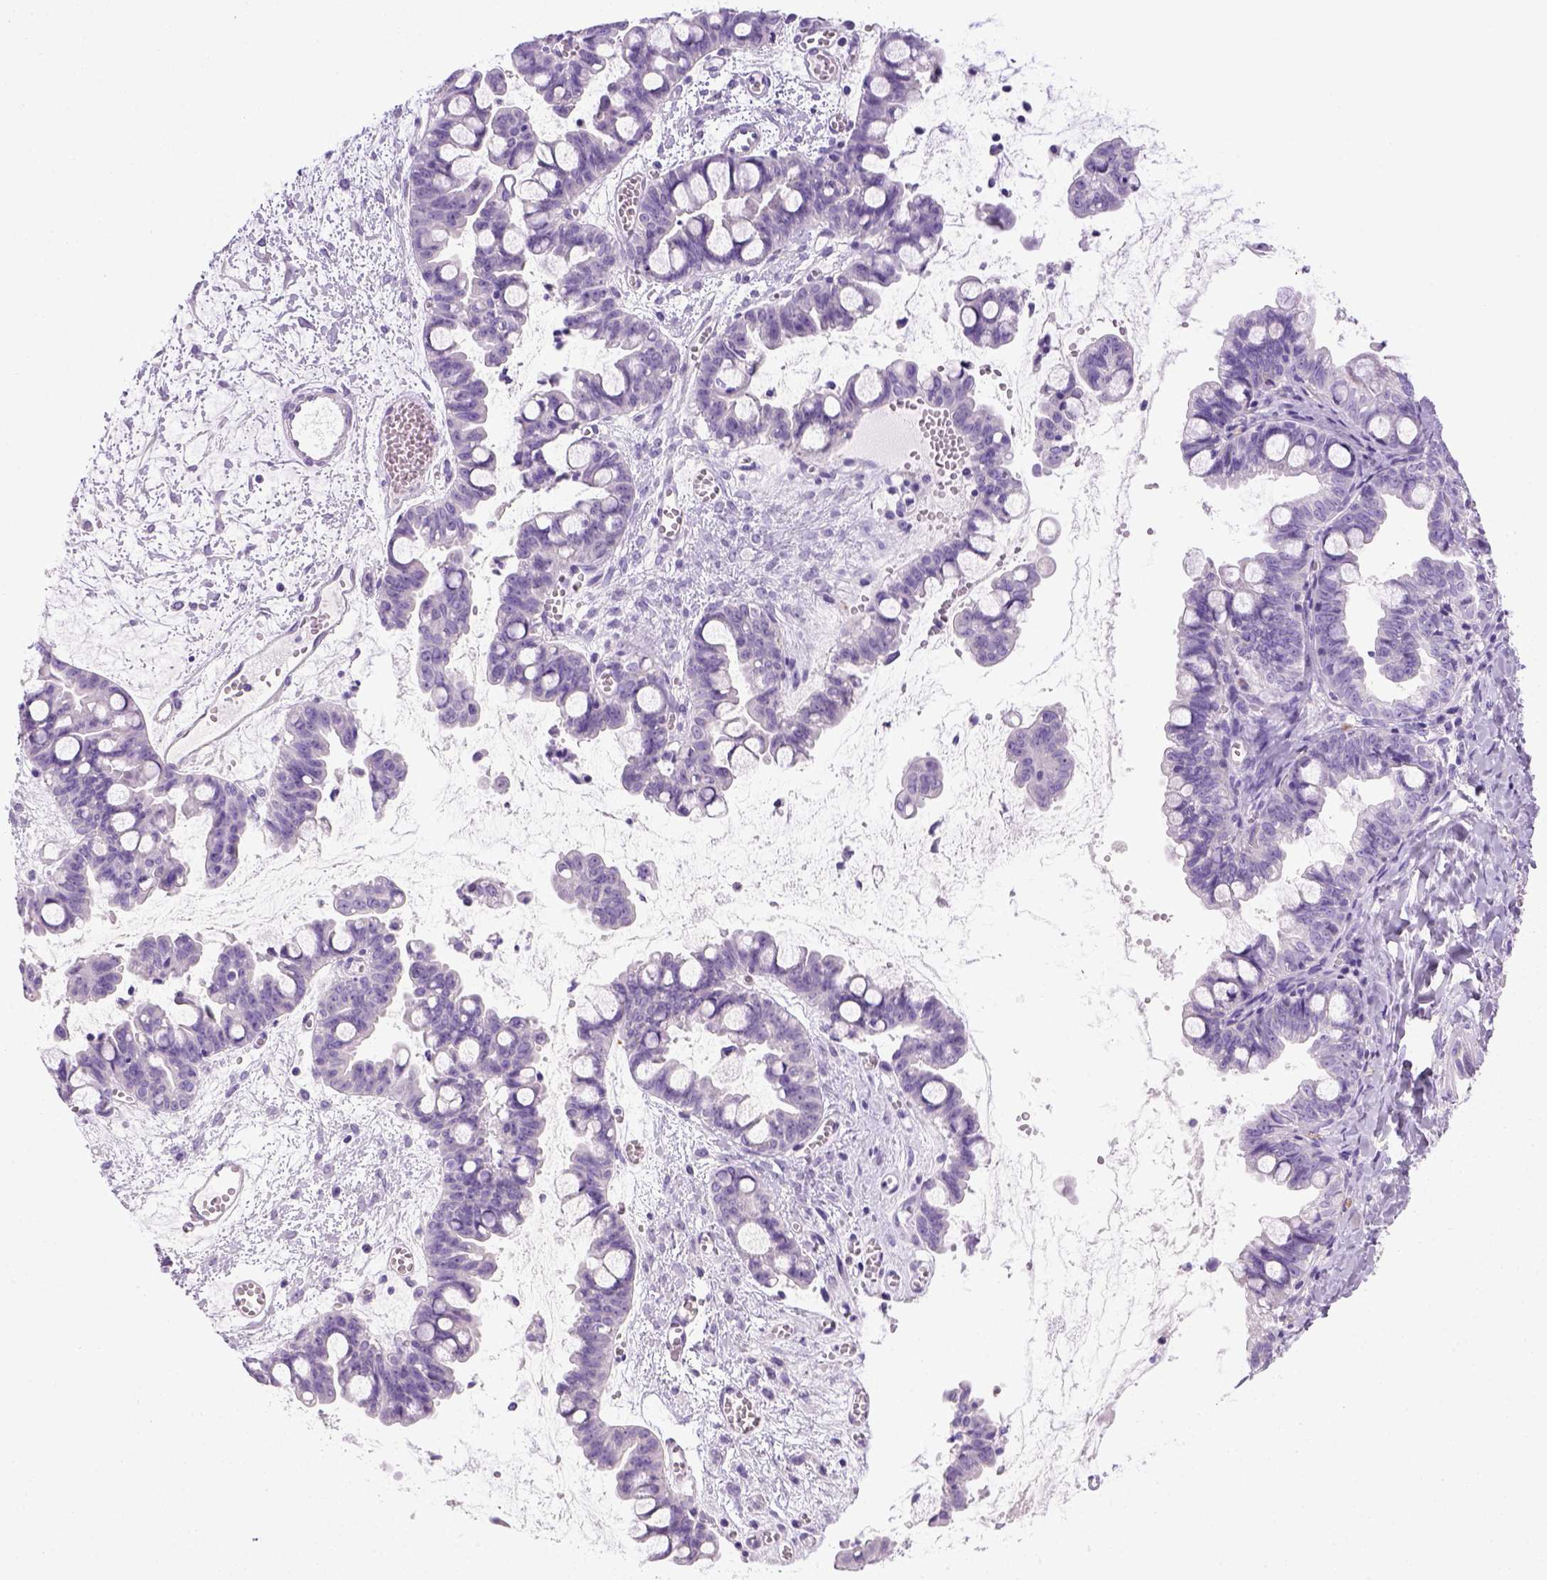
{"staining": {"intensity": "negative", "quantity": "none", "location": "none"}, "tissue": "ovarian cancer", "cell_type": "Tumor cells", "image_type": "cancer", "snomed": [{"axis": "morphology", "description": "Cystadenocarcinoma, mucinous, NOS"}, {"axis": "topography", "description": "Ovary"}], "caption": "There is no significant expression in tumor cells of ovarian cancer. (DAB immunohistochemistry, high magnification).", "gene": "KRT71", "patient": {"sex": "female", "age": 63}}